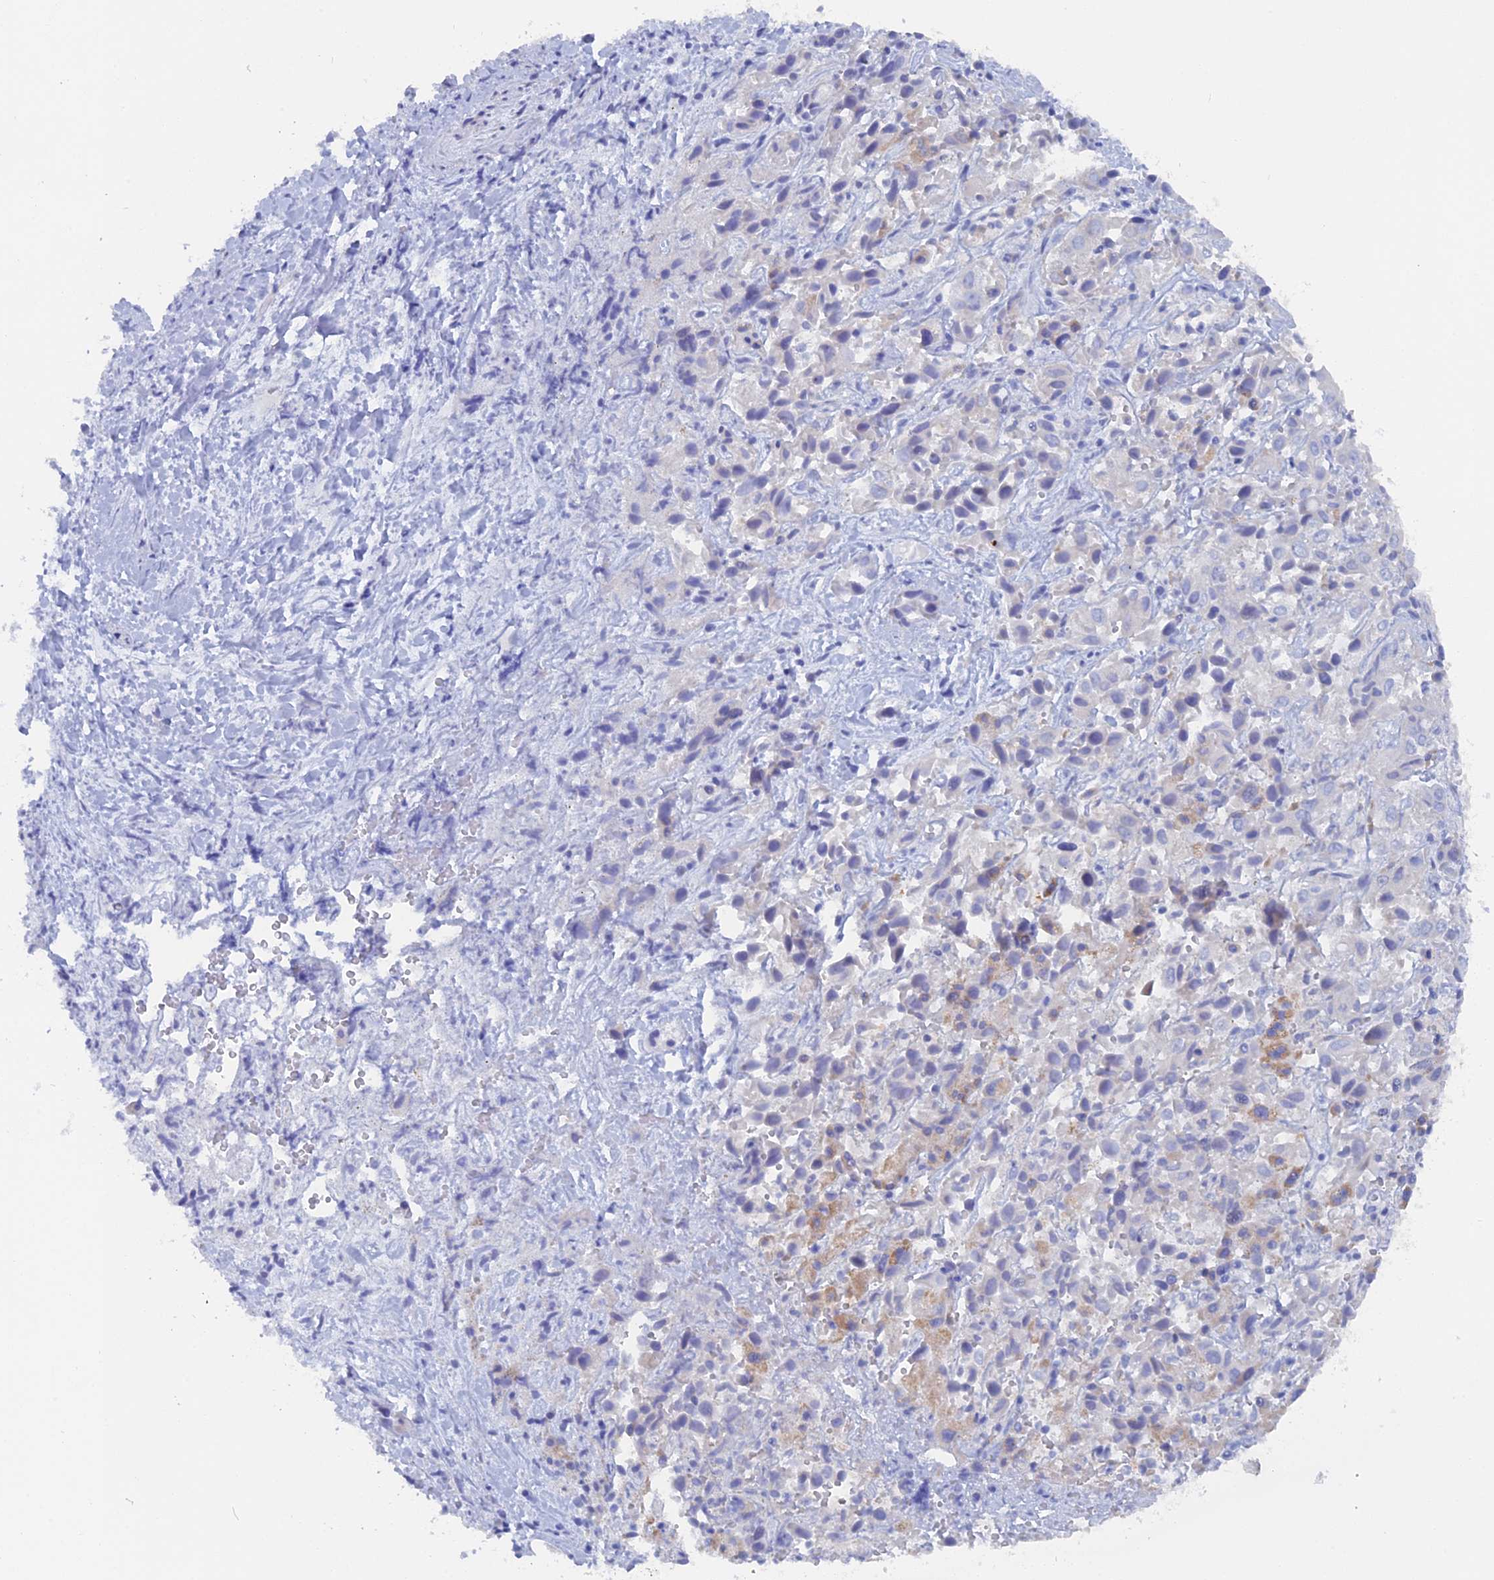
{"staining": {"intensity": "moderate", "quantity": "25%-75%", "location": "cytoplasmic/membranous"}, "tissue": "liver cancer", "cell_type": "Tumor cells", "image_type": "cancer", "snomed": [{"axis": "morphology", "description": "Cholangiocarcinoma"}, {"axis": "topography", "description": "Liver"}], "caption": "Immunohistochemistry of human liver cholangiocarcinoma demonstrates medium levels of moderate cytoplasmic/membranous expression in approximately 25%-75% of tumor cells. Using DAB (3,3'-diaminobenzidine) (brown) and hematoxylin (blue) stains, captured at high magnification using brightfield microscopy.", "gene": "DACT3", "patient": {"sex": "female", "age": 52}}